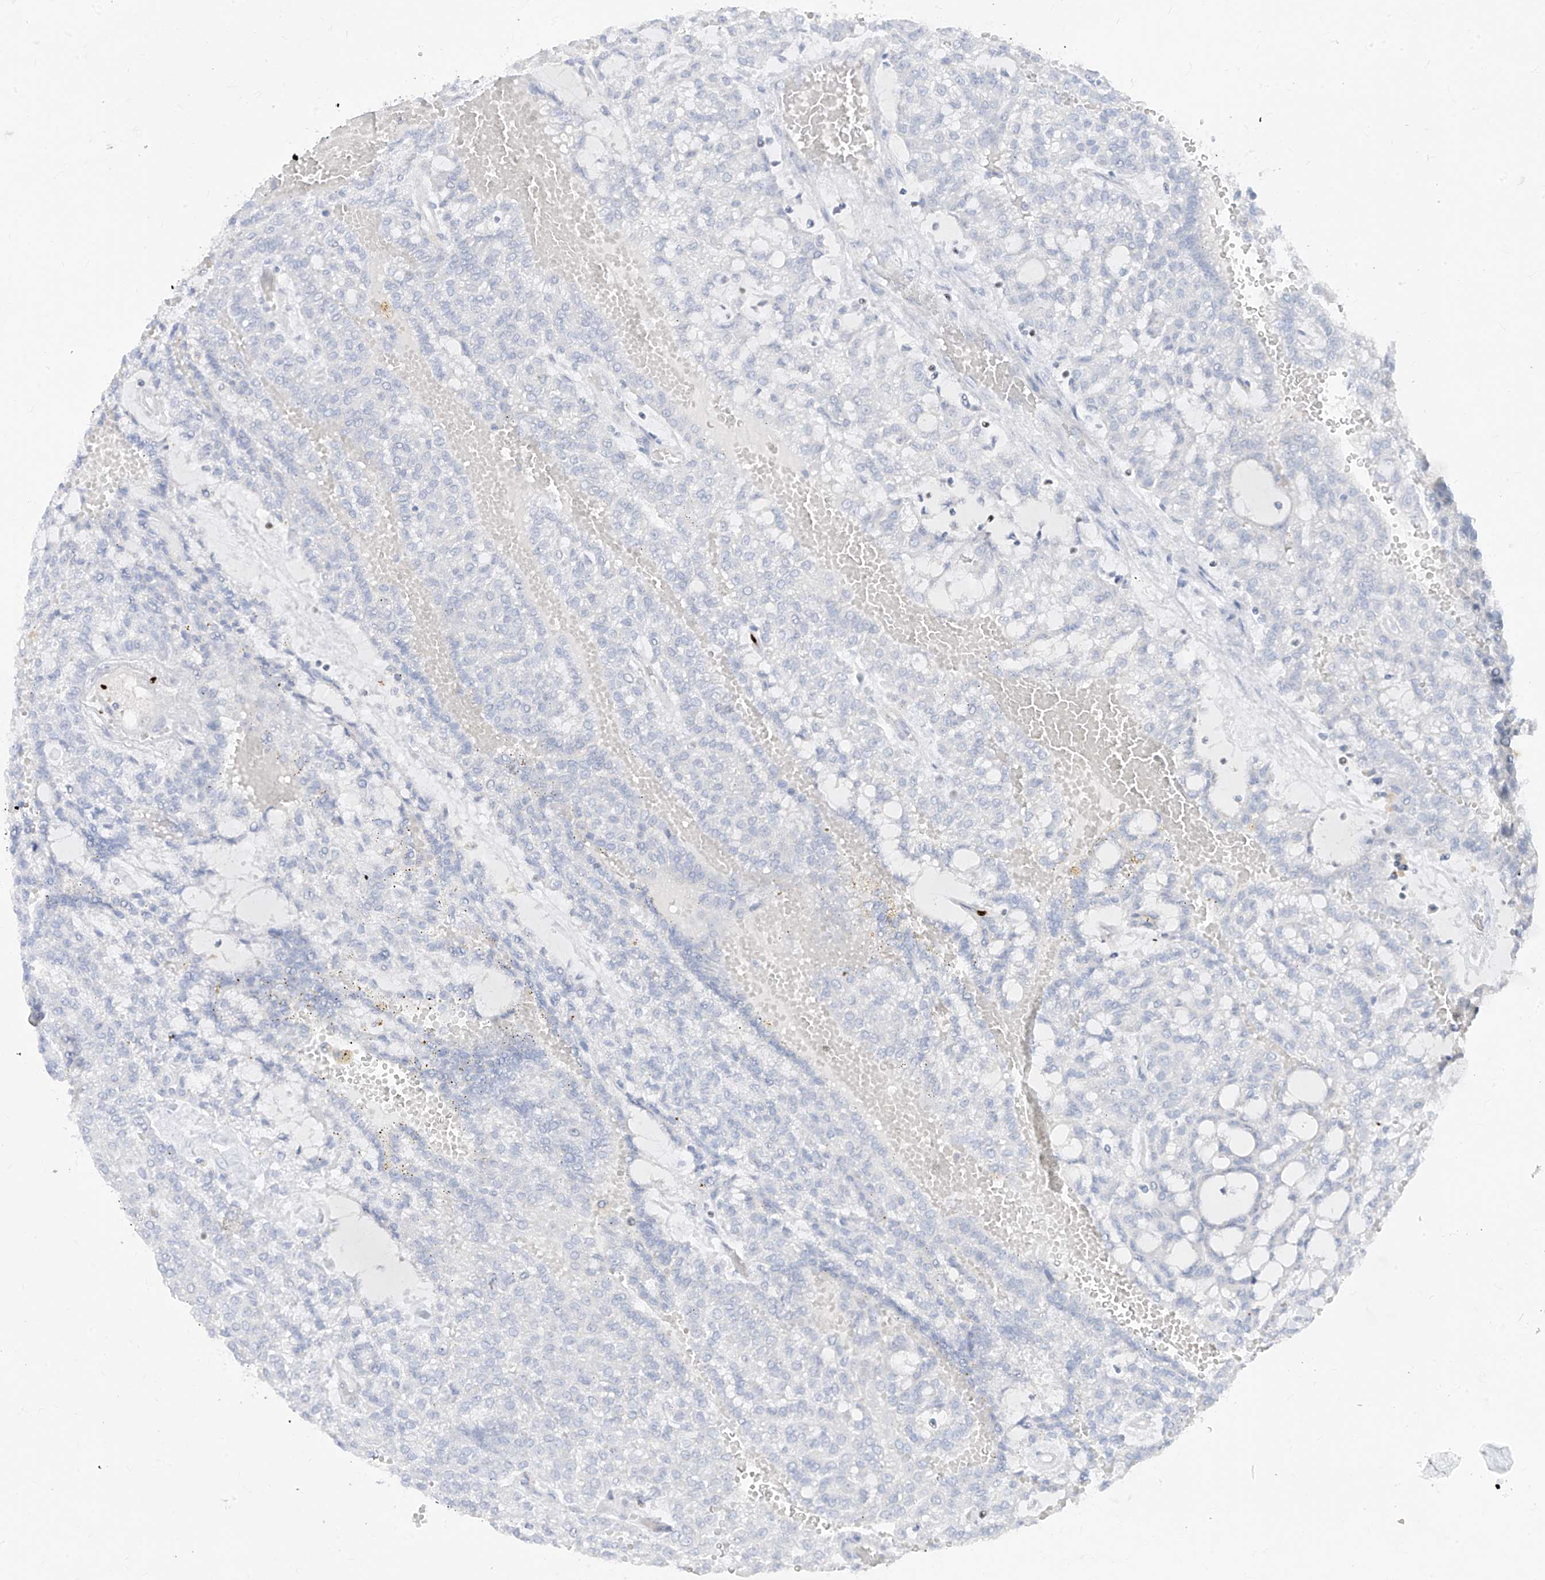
{"staining": {"intensity": "negative", "quantity": "none", "location": "none"}, "tissue": "renal cancer", "cell_type": "Tumor cells", "image_type": "cancer", "snomed": [{"axis": "morphology", "description": "Adenocarcinoma, NOS"}, {"axis": "topography", "description": "Kidney"}], "caption": "The micrograph demonstrates no significant expression in tumor cells of renal cancer (adenocarcinoma).", "gene": "TBX21", "patient": {"sex": "male", "age": 63}}